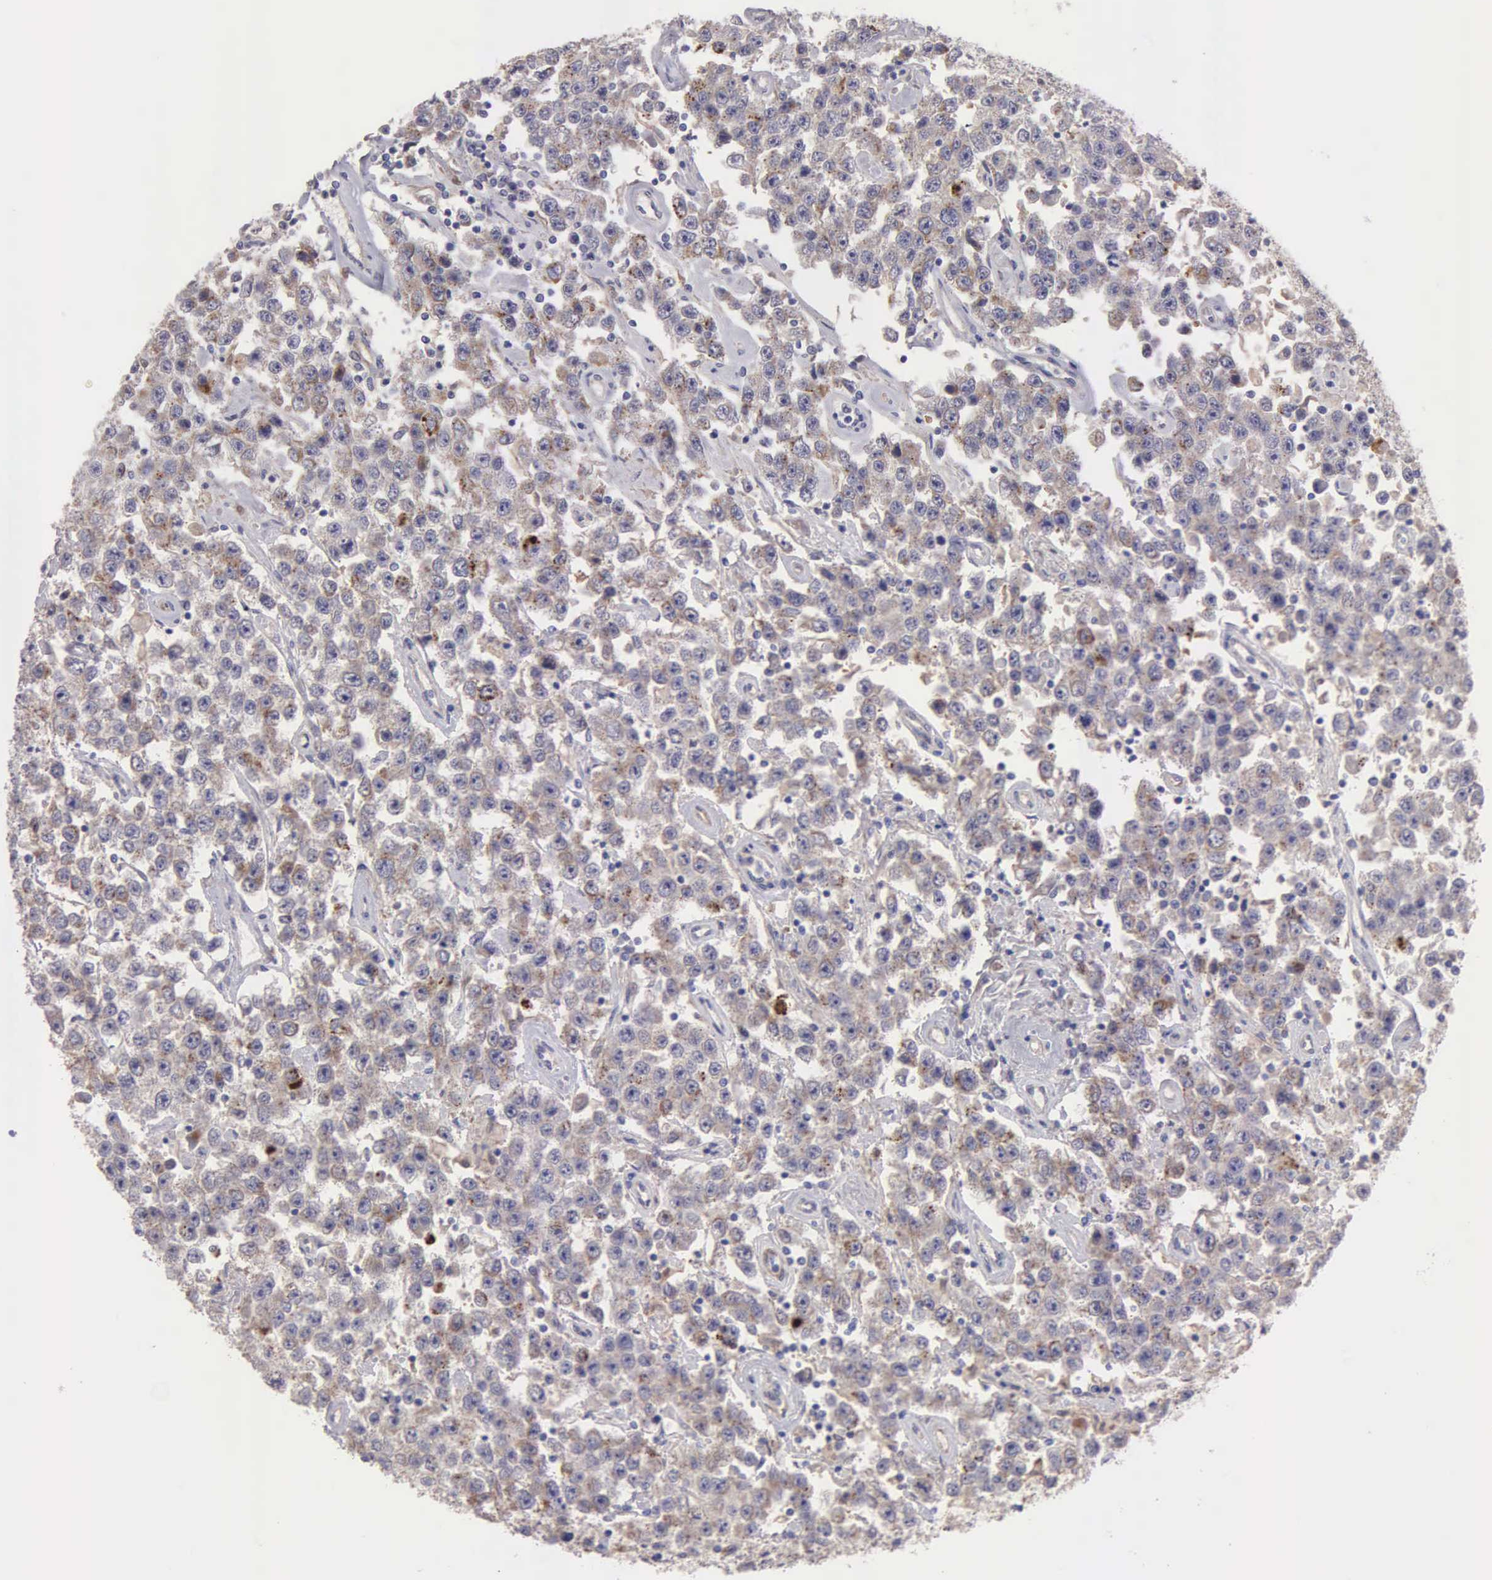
{"staining": {"intensity": "weak", "quantity": ">75%", "location": "cytoplasmic/membranous"}, "tissue": "testis cancer", "cell_type": "Tumor cells", "image_type": "cancer", "snomed": [{"axis": "morphology", "description": "Seminoma, NOS"}, {"axis": "topography", "description": "Testis"}], "caption": "An immunohistochemistry histopathology image of neoplastic tissue is shown. Protein staining in brown shows weak cytoplasmic/membranous positivity in testis seminoma within tumor cells. The staining was performed using DAB to visualize the protein expression in brown, while the nuclei were stained in blue with hematoxylin (Magnification: 20x).", "gene": "APP", "patient": {"sex": "male", "age": 52}}